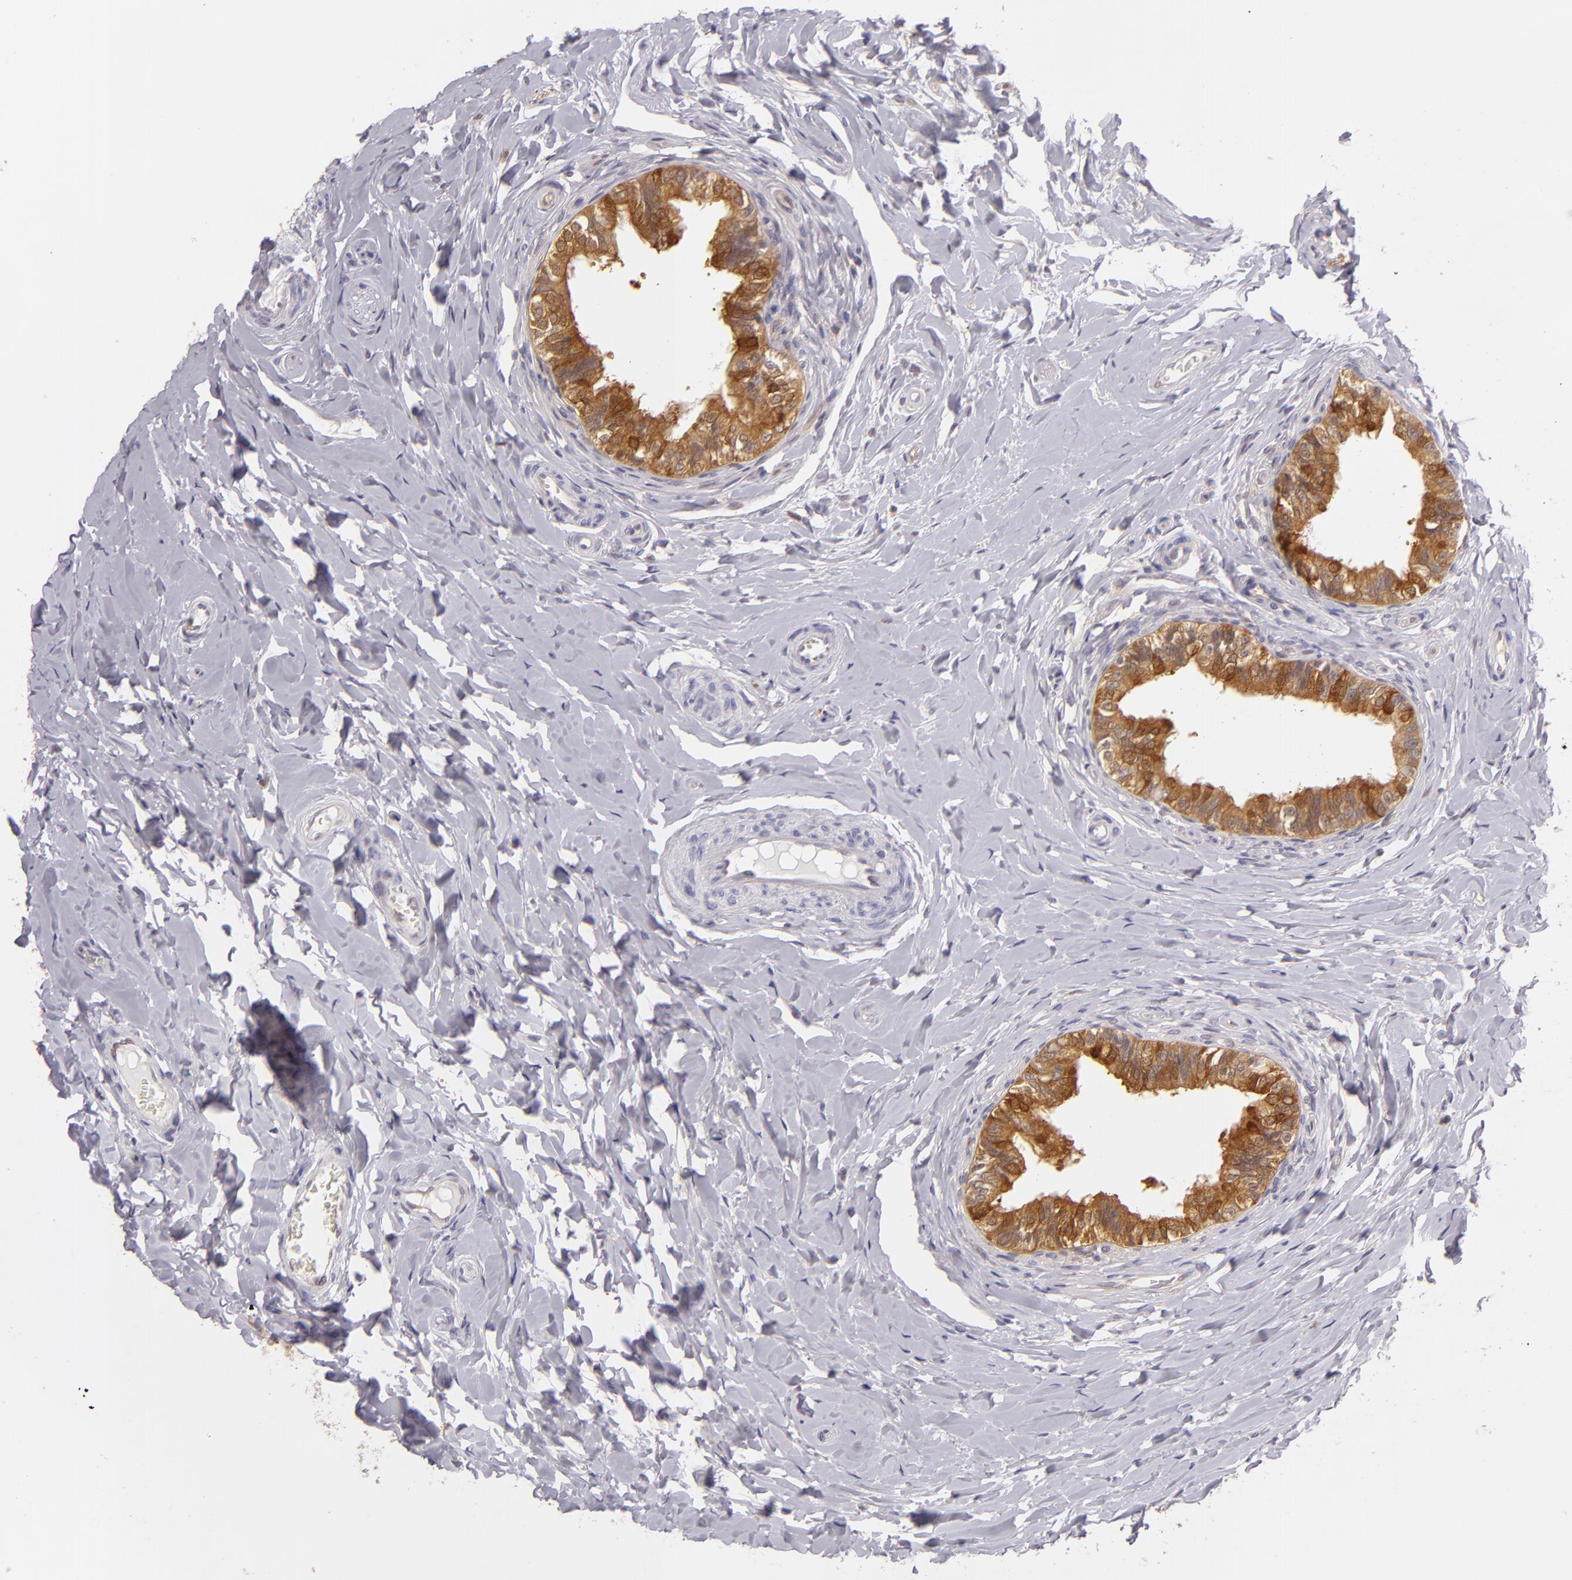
{"staining": {"intensity": "strong", "quantity": ">75%", "location": "cytoplasmic/membranous"}, "tissue": "epididymis", "cell_type": "Glandular cells", "image_type": "normal", "snomed": [{"axis": "morphology", "description": "Normal tissue, NOS"}, {"axis": "topography", "description": "Soft tissue"}, {"axis": "topography", "description": "Epididymis"}], "caption": "Immunohistochemical staining of benign human epididymis reveals high levels of strong cytoplasmic/membranous staining in about >75% of glandular cells. (DAB (3,3'-diaminobenzidine) = brown stain, brightfield microscopy at high magnification).", "gene": "HSPH1", "patient": {"sex": "male", "age": 26}}